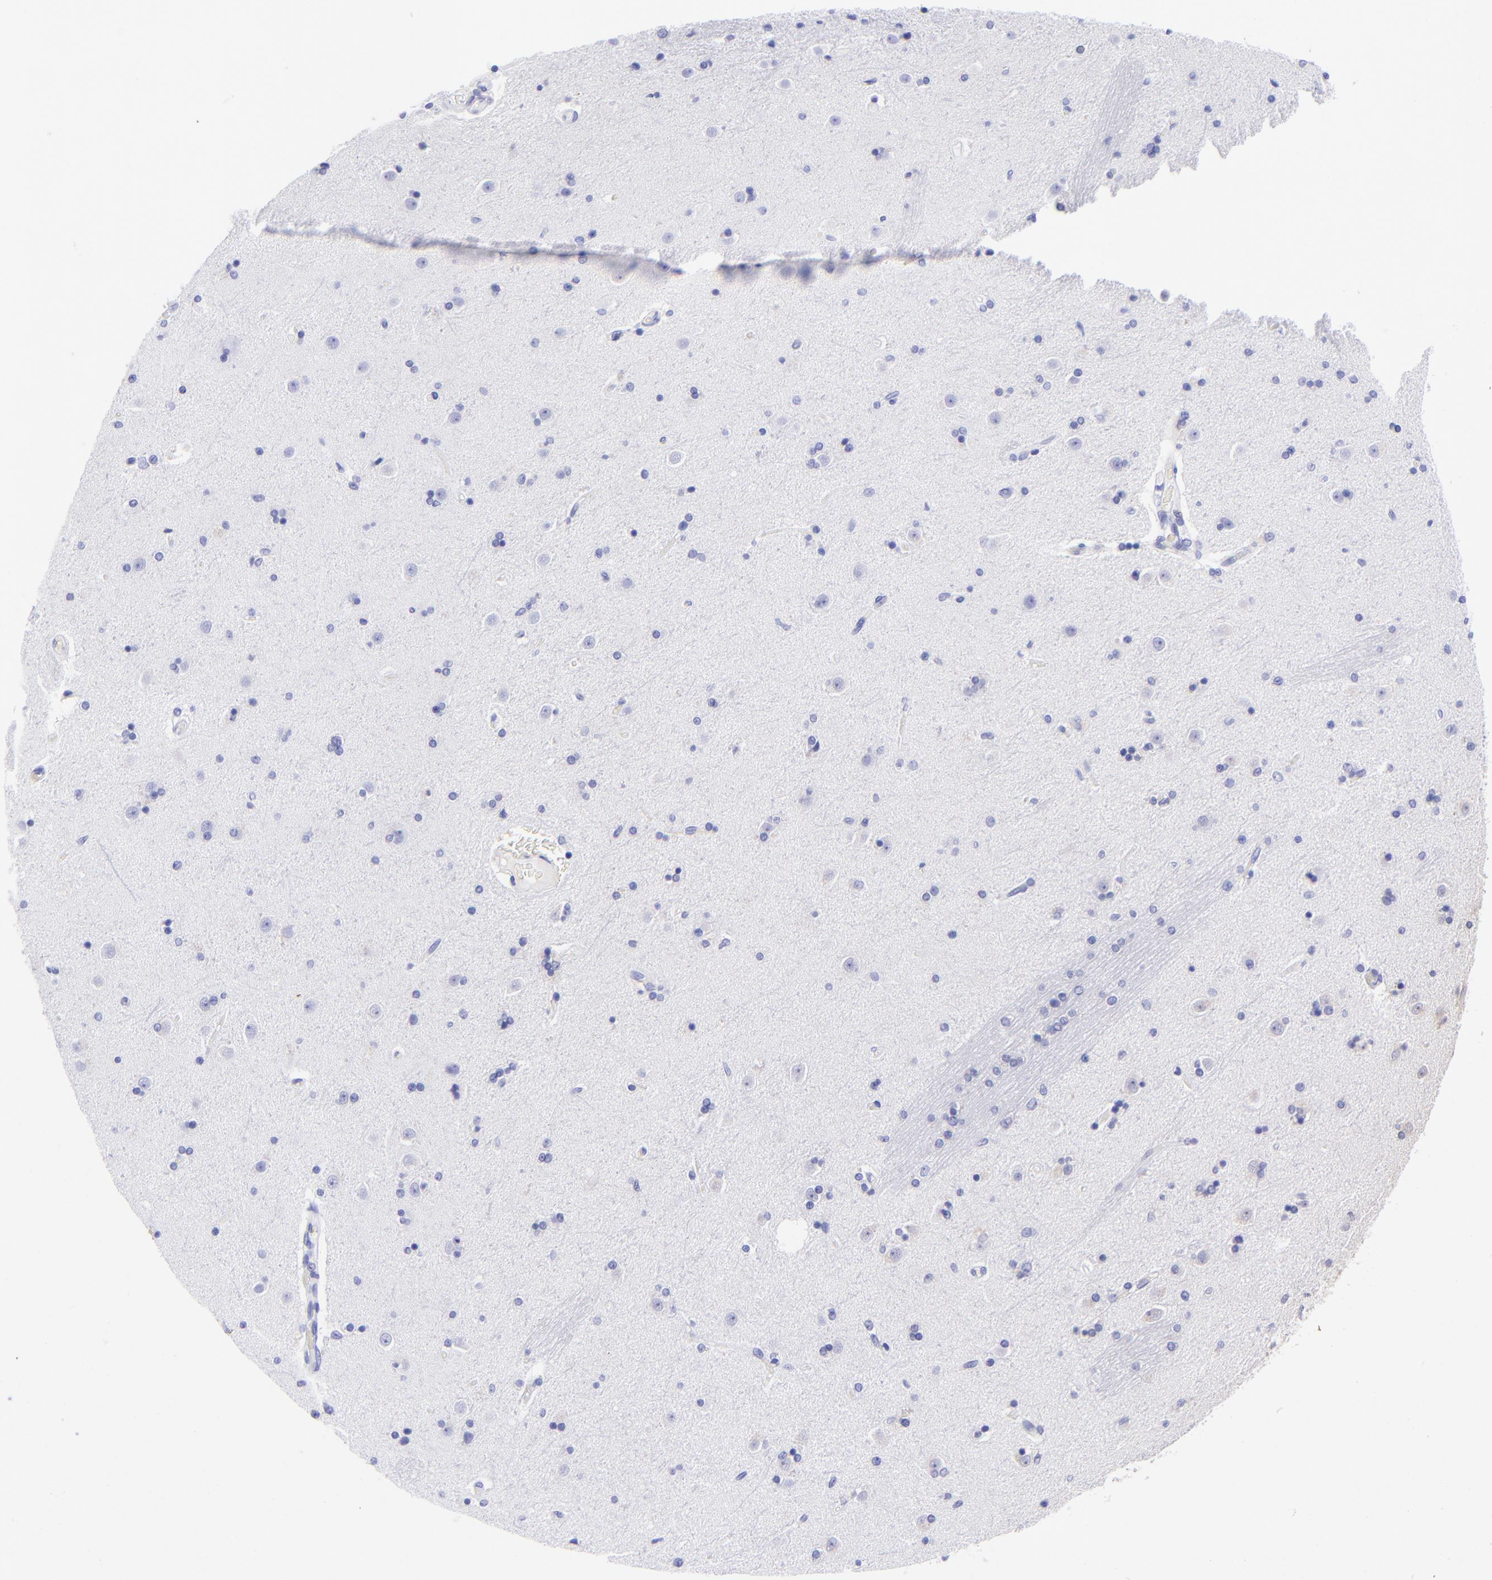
{"staining": {"intensity": "negative", "quantity": "none", "location": "none"}, "tissue": "caudate", "cell_type": "Glial cells", "image_type": "normal", "snomed": [{"axis": "morphology", "description": "Normal tissue, NOS"}, {"axis": "topography", "description": "Lateral ventricle wall"}], "caption": "DAB immunohistochemical staining of normal human caudate demonstrates no significant staining in glial cells.", "gene": "DNMT1", "patient": {"sex": "female", "age": 54}}